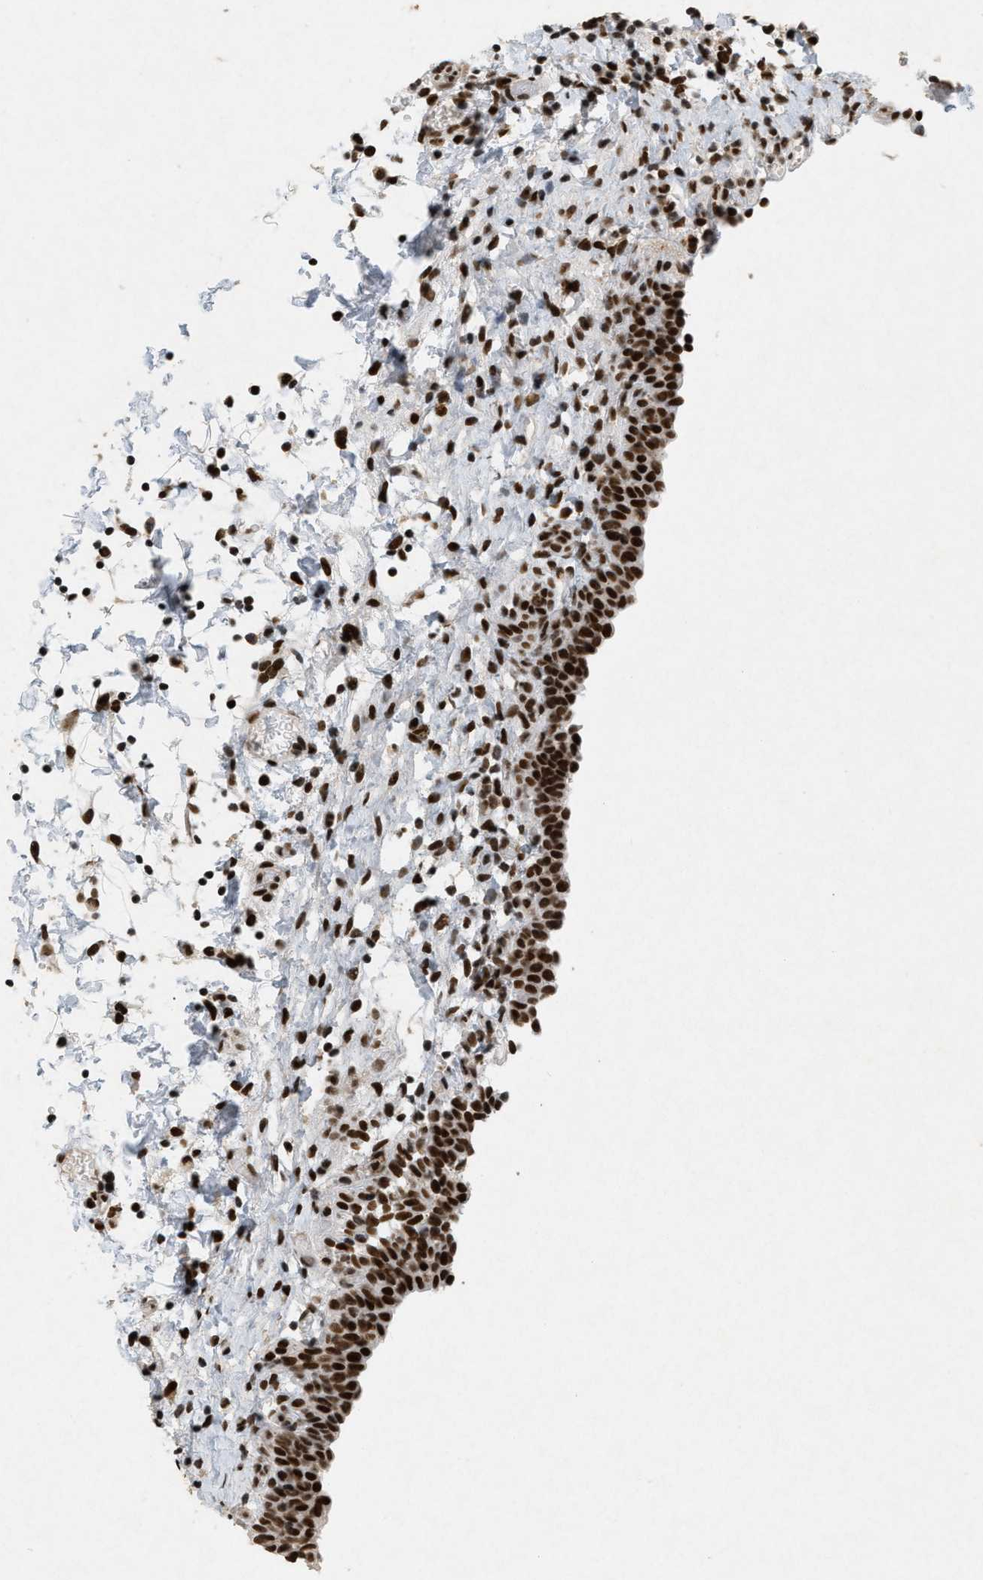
{"staining": {"intensity": "strong", "quantity": ">75%", "location": "nuclear"}, "tissue": "urinary bladder", "cell_type": "Urothelial cells", "image_type": "normal", "snomed": [{"axis": "morphology", "description": "Normal tissue, NOS"}, {"axis": "topography", "description": "Urinary bladder"}], "caption": "IHC micrograph of benign urinary bladder: human urinary bladder stained using IHC exhibits high levels of strong protein expression localized specifically in the nuclear of urothelial cells, appearing as a nuclear brown color.", "gene": "SMARCB1", "patient": {"sex": "male", "age": 55}}